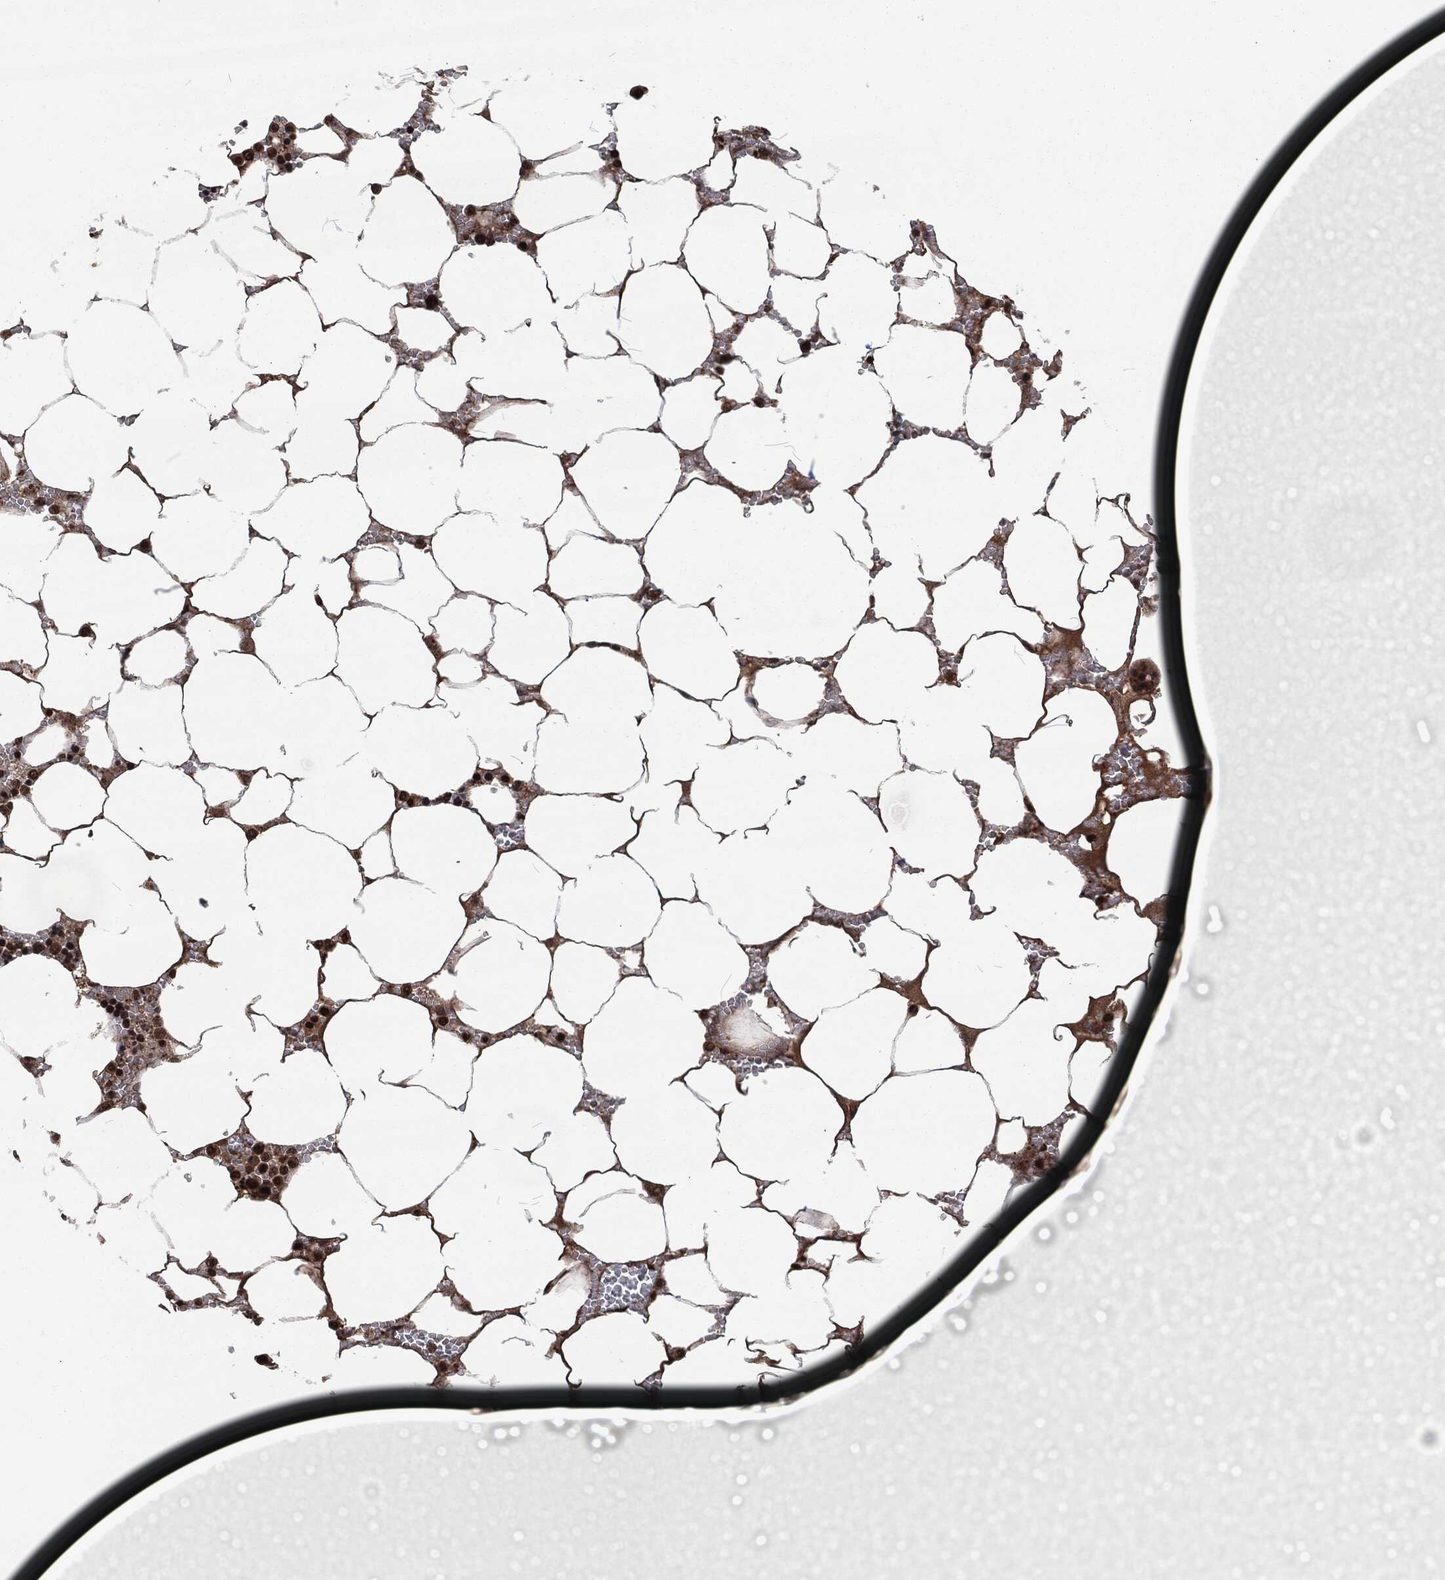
{"staining": {"intensity": "strong", "quantity": ">75%", "location": "nuclear"}, "tissue": "bone marrow", "cell_type": "Hematopoietic cells", "image_type": "normal", "snomed": [{"axis": "morphology", "description": "Normal tissue, NOS"}, {"axis": "topography", "description": "Bone marrow"}], "caption": "Immunohistochemistry of normal bone marrow exhibits high levels of strong nuclear expression in about >75% of hematopoietic cells.", "gene": "SNAI1", "patient": {"sex": "female", "age": 64}}